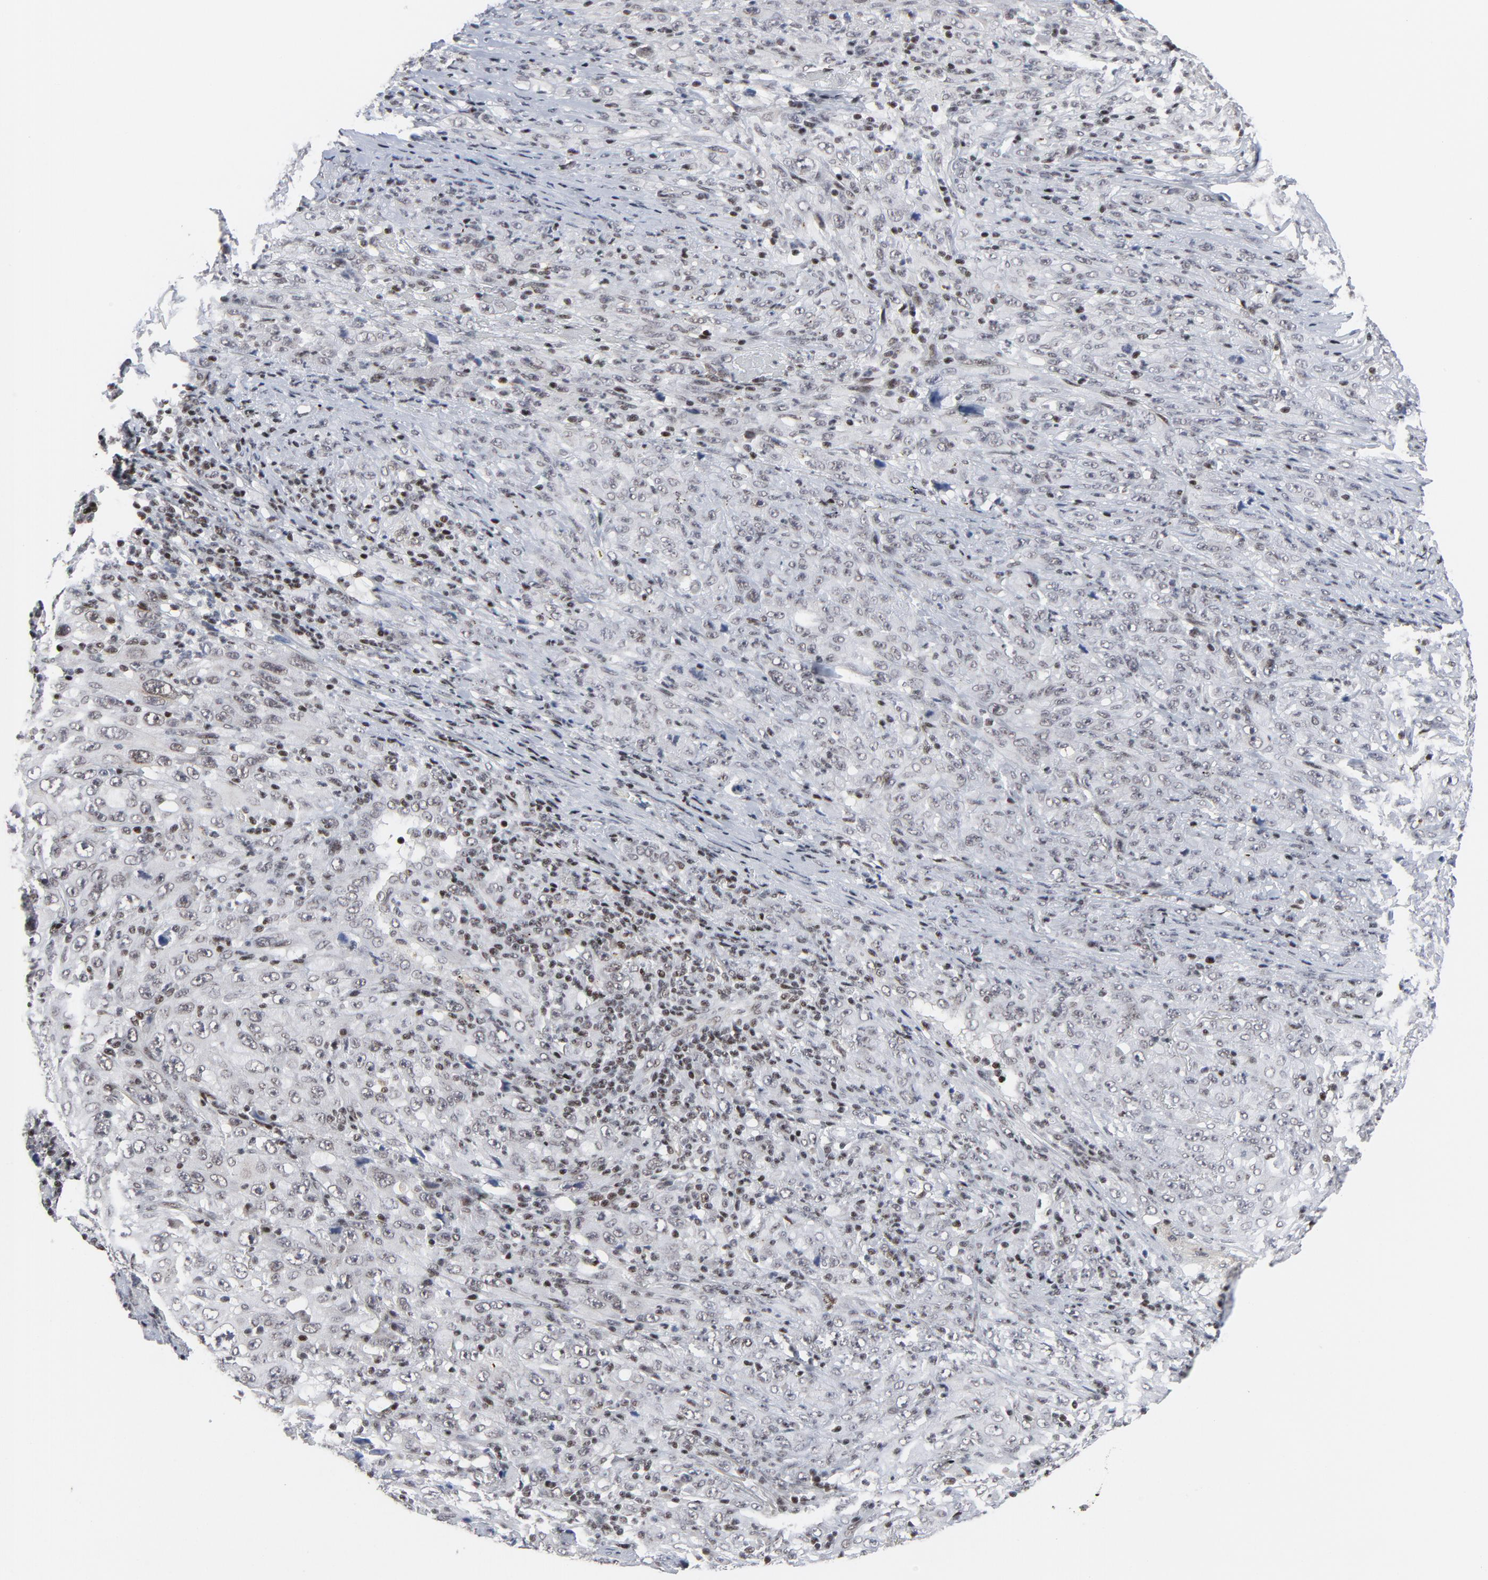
{"staining": {"intensity": "weak", "quantity": "25%-75%", "location": "nuclear"}, "tissue": "melanoma", "cell_type": "Tumor cells", "image_type": "cancer", "snomed": [{"axis": "morphology", "description": "Malignant melanoma, Metastatic site"}, {"axis": "topography", "description": "Skin"}], "caption": "A micrograph showing weak nuclear staining in about 25%-75% of tumor cells in melanoma, as visualized by brown immunohistochemical staining.", "gene": "GABPA", "patient": {"sex": "female", "age": 56}}